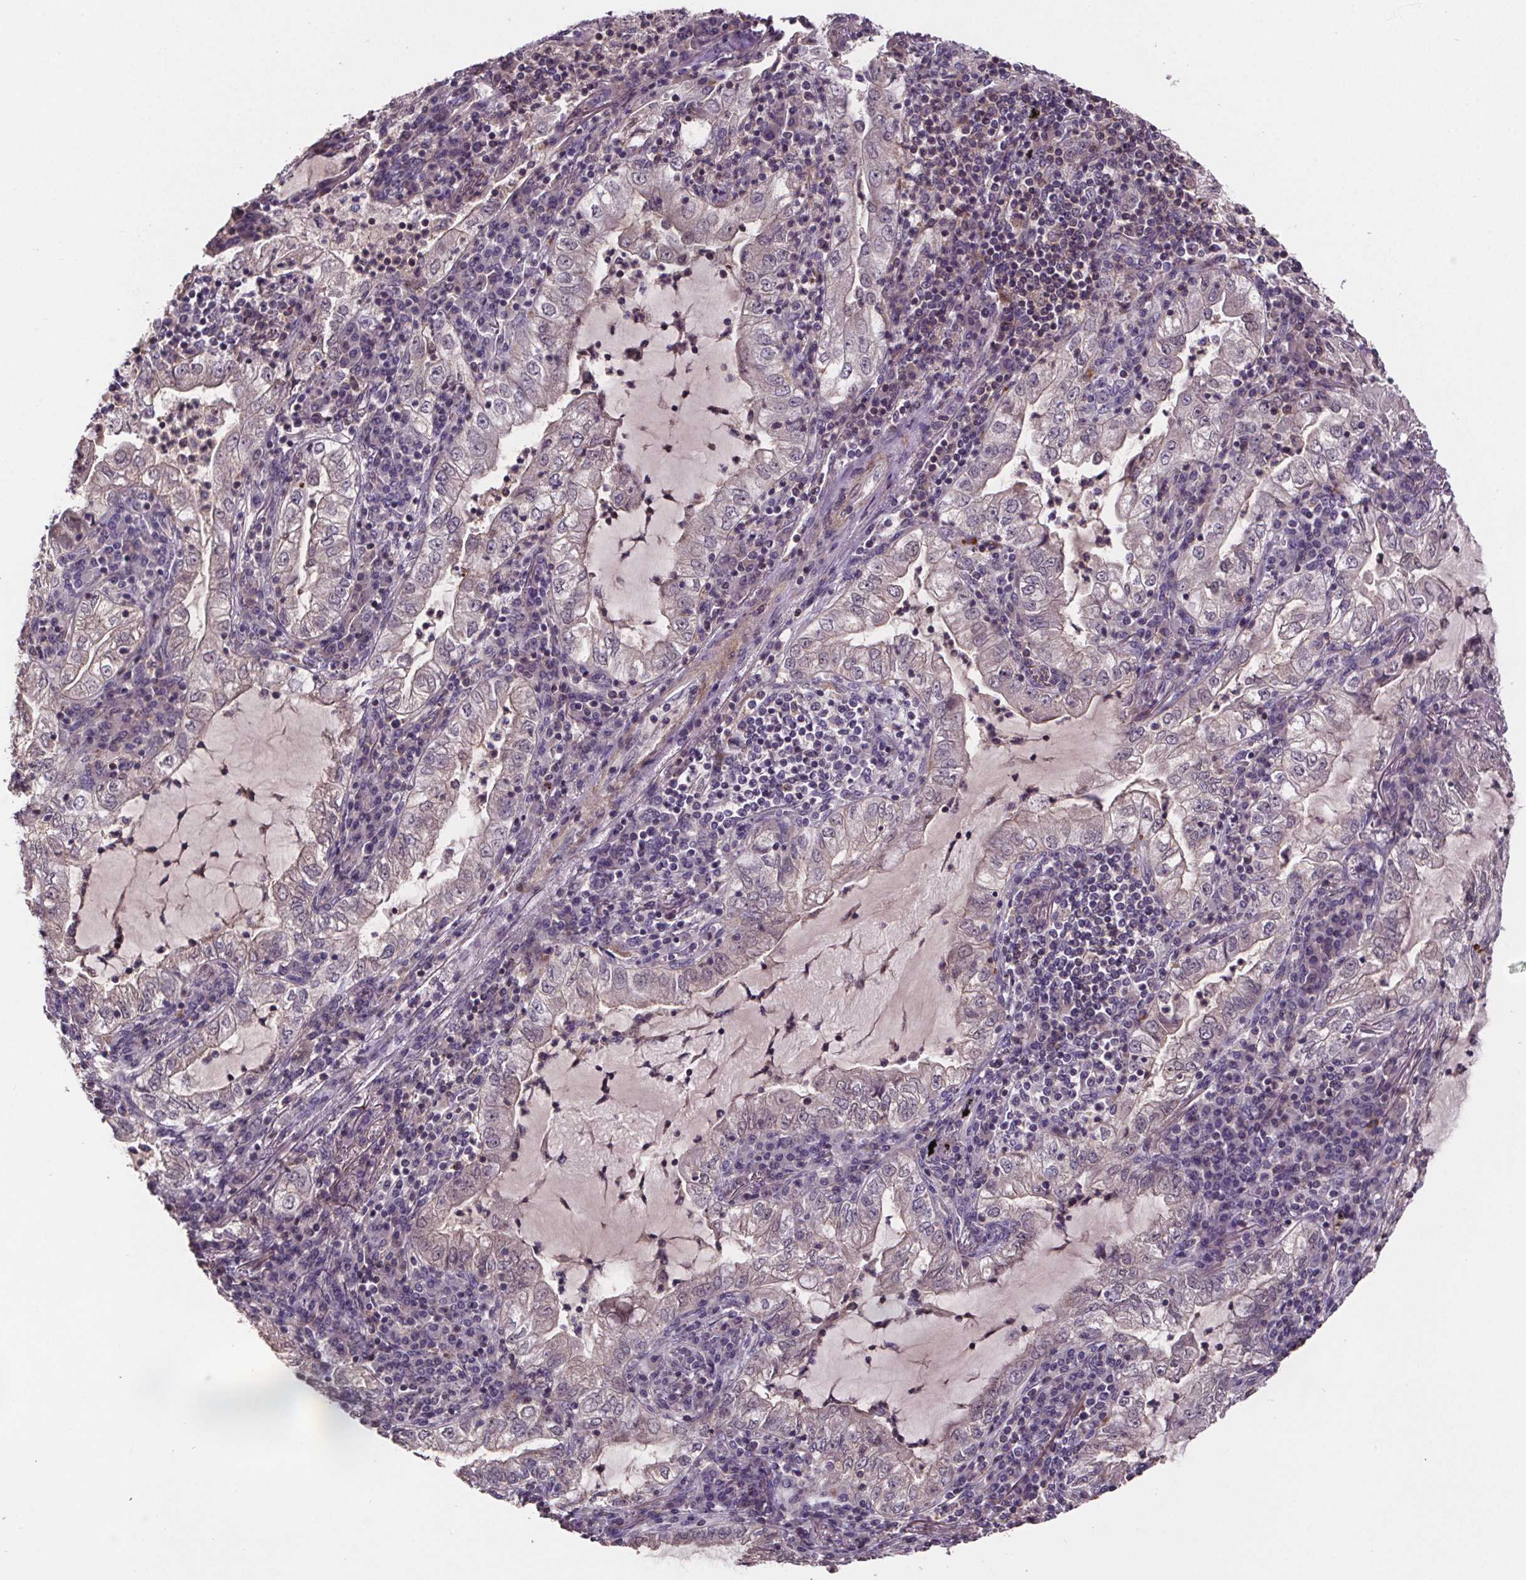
{"staining": {"intensity": "negative", "quantity": "none", "location": "none"}, "tissue": "lung cancer", "cell_type": "Tumor cells", "image_type": "cancer", "snomed": [{"axis": "morphology", "description": "Adenocarcinoma, NOS"}, {"axis": "topography", "description": "Lung"}], "caption": "An immunohistochemistry (IHC) image of lung adenocarcinoma is shown. There is no staining in tumor cells of lung adenocarcinoma.", "gene": "CLN3", "patient": {"sex": "female", "age": 73}}